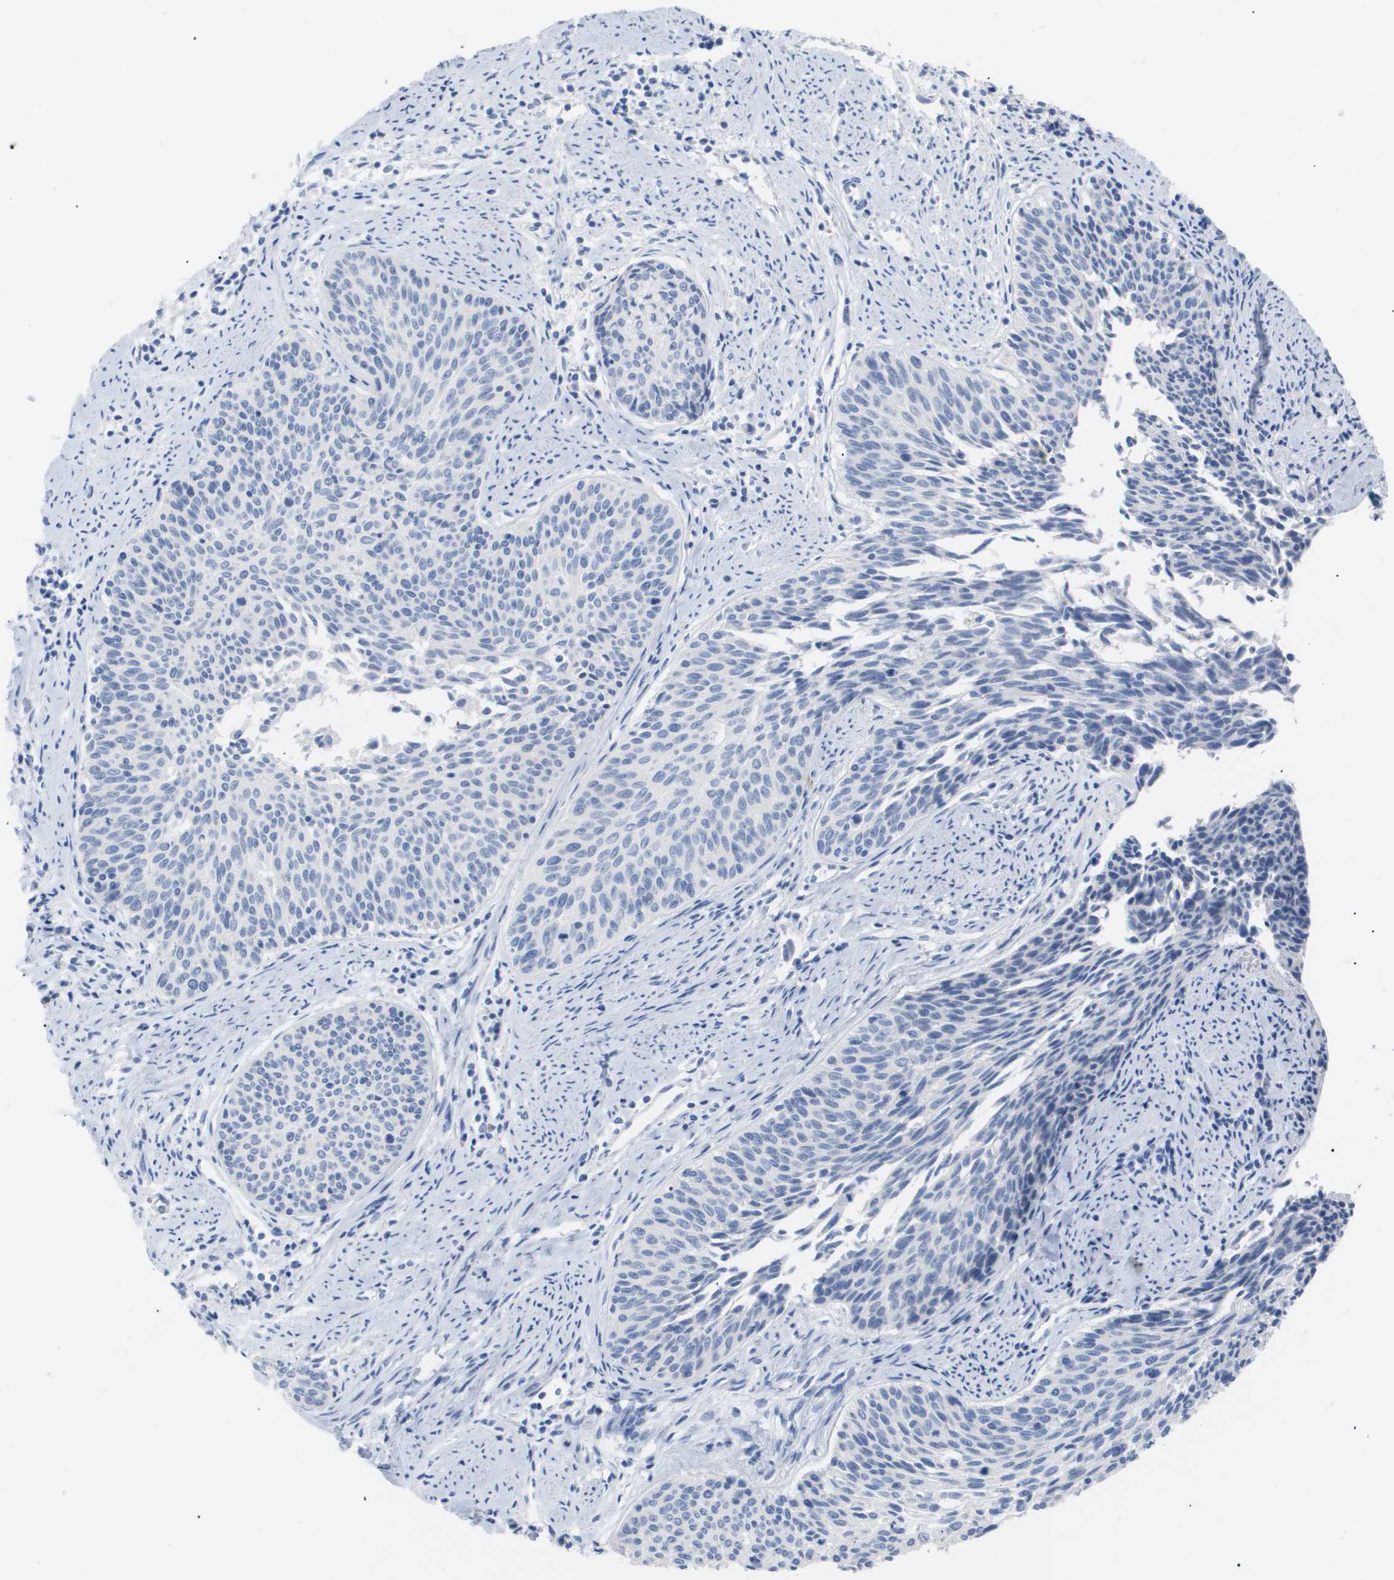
{"staining": {"intensity": "negative", "quantity": "none", "location": "none"}, "tissue": "cervical cancer", "cell_type": "Tumor cells", "image_type": "cancer", "snomed": [{"axis": "morphology", "description": "Squamous cell carcinoma, NOS"}, {"axis": "topography", "description": "Cervix"}], "caption": "This is an IHC image of cervical cancer (squamous cell carcinoma). There is no expression in tumor cells.", "gene": "CAV3", "patient": {"sex": "female", "age": 55}}